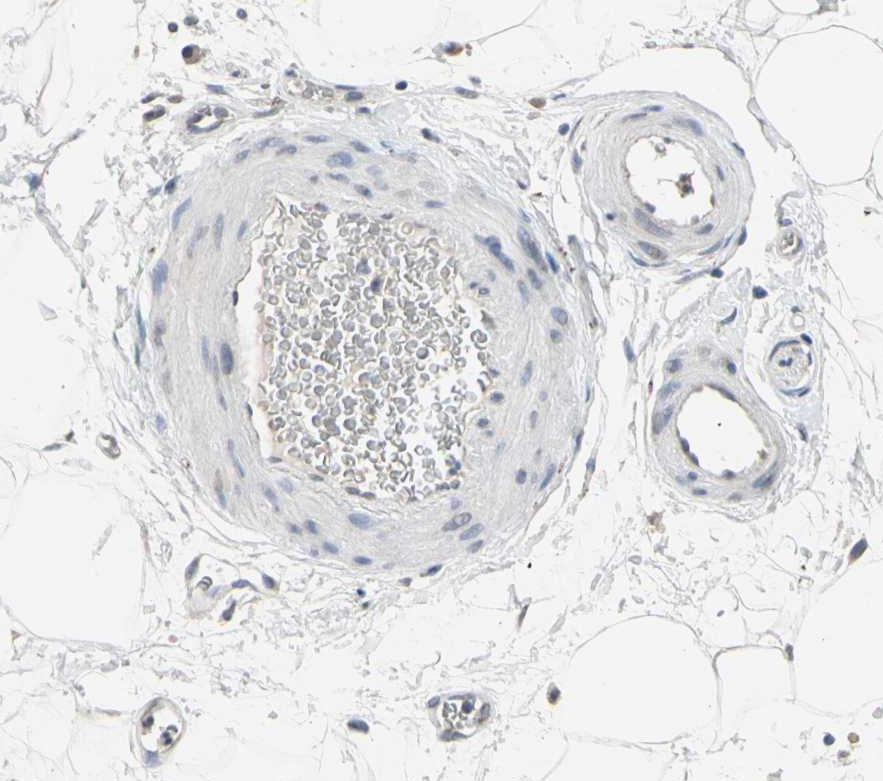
{"staining": {"intensity": "weak", "quantity": "25%-75%", "location": "cytoplasmic/membranous"}, "tissue": "adipose tissue", "cell_type": "Adipocytes", "image_type": "normal", "snomed": [{"axis": "morphology", "description": "Normal tissue, NOS"}, {"axis": "topography", "description": "Soft tissue"}], "caption": "The histopathology image reveals staining of benign adipose tissue, revealing weak cytoplasmic/membranous protein expression (brown color) within adipocytes.", "gene": "SV2A", "patient": {"sex": "male", "age": 72}}